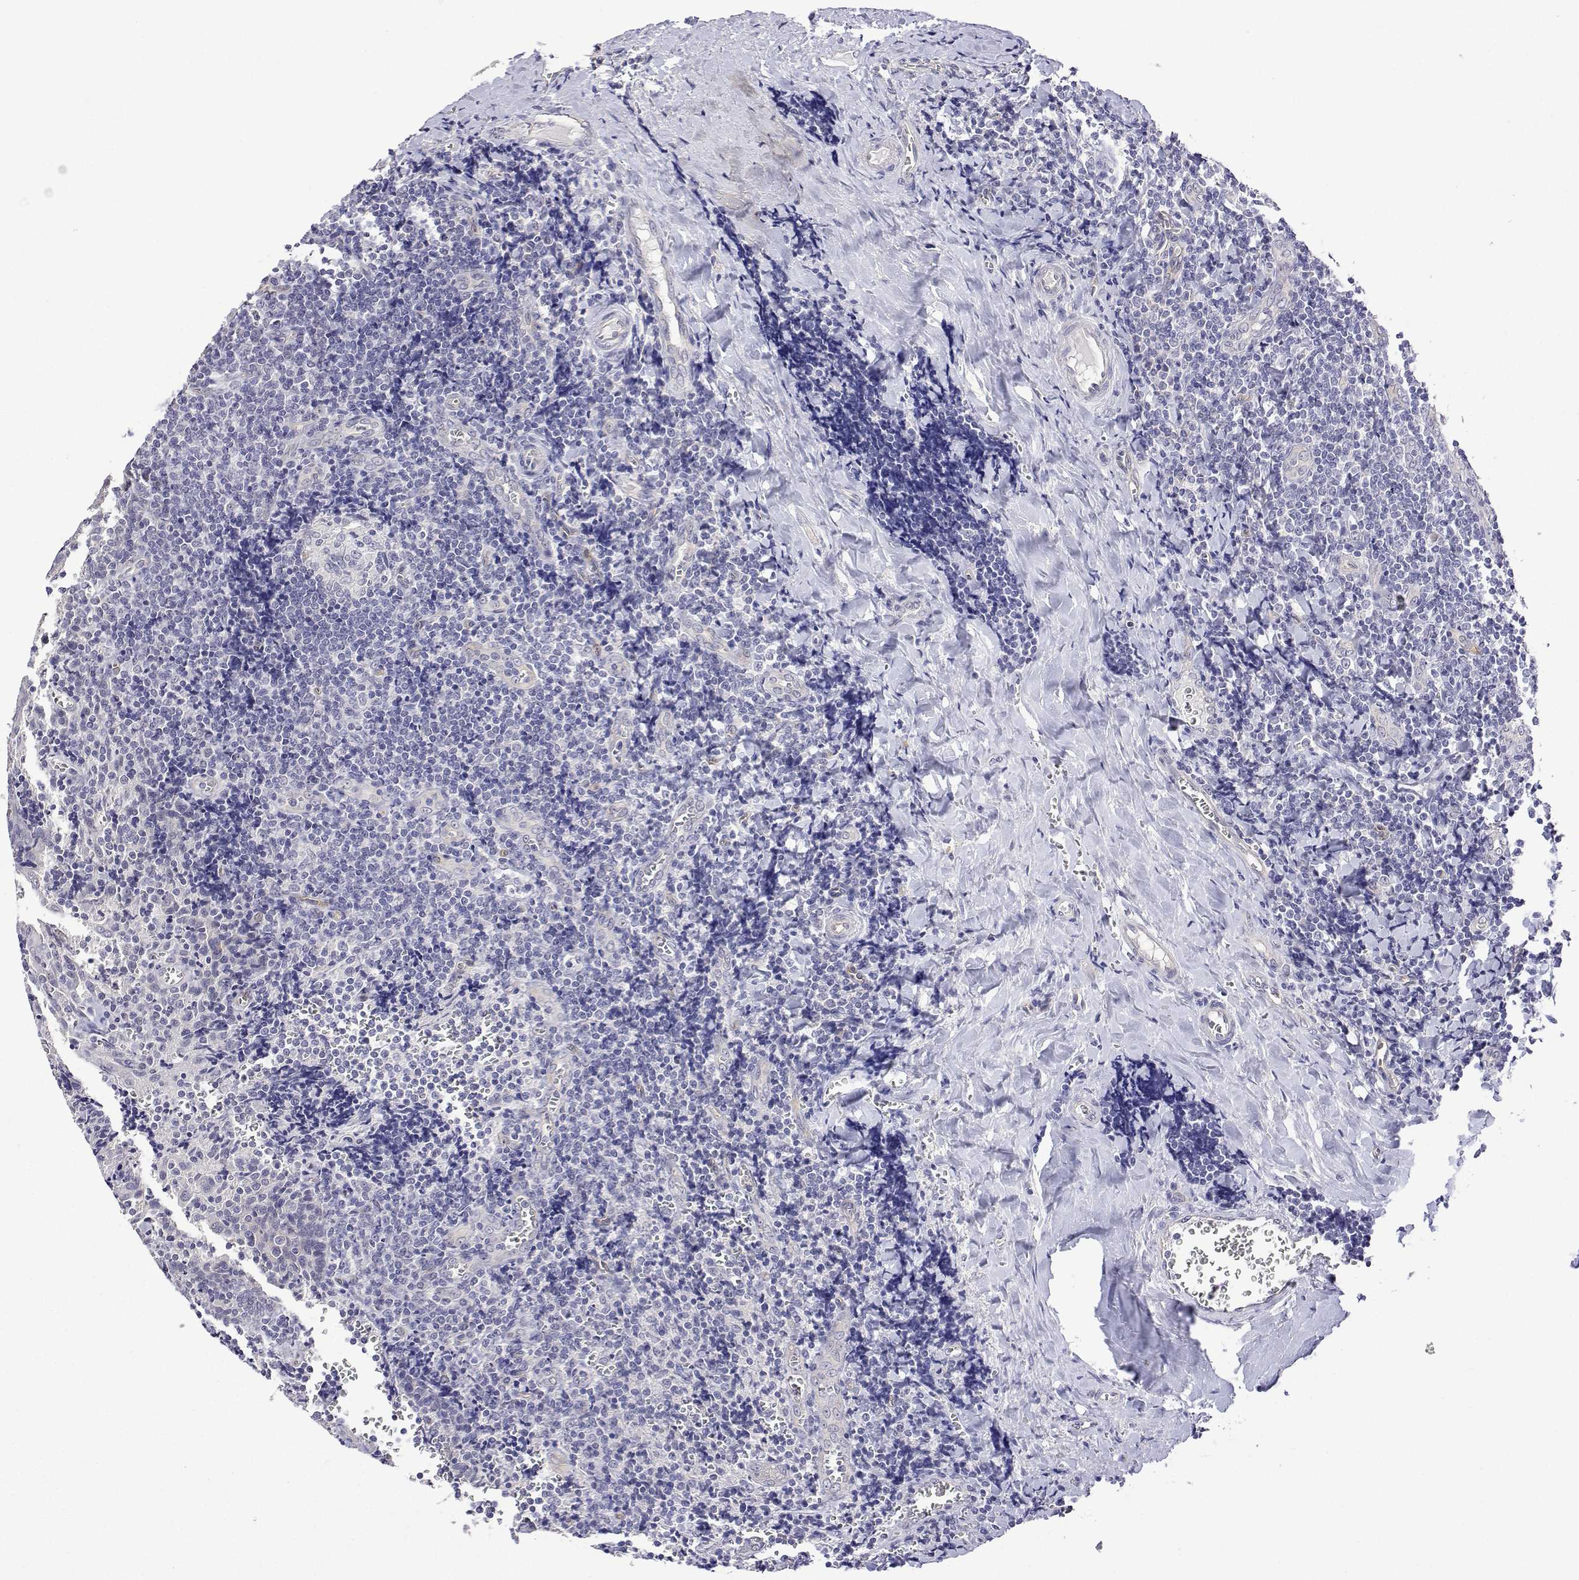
{"staining": {"intensity": "negative", "quantity": "none", "location": "none"}, "tissue": "tonsil", "cell_type": "Germinal center cells", "image_type": "normal", "snomed": [{"axis": "morphology", "description": "Normal tissue, NOS"}, {"axis": "morphology", "description": "Inflammation, NOS"}, {"axis": "topography", "description": "Tonsil"}], "caption": "Unremarkable tonsil was stained to show a protein in brown. There is no significant staining in germinal center cells. The staining is performed using DAB brown chromogen with nuclei counter-stained in using hematoxylin.", "gene": "PLCB1", "patient": {"sex": "female", "age": 31}}